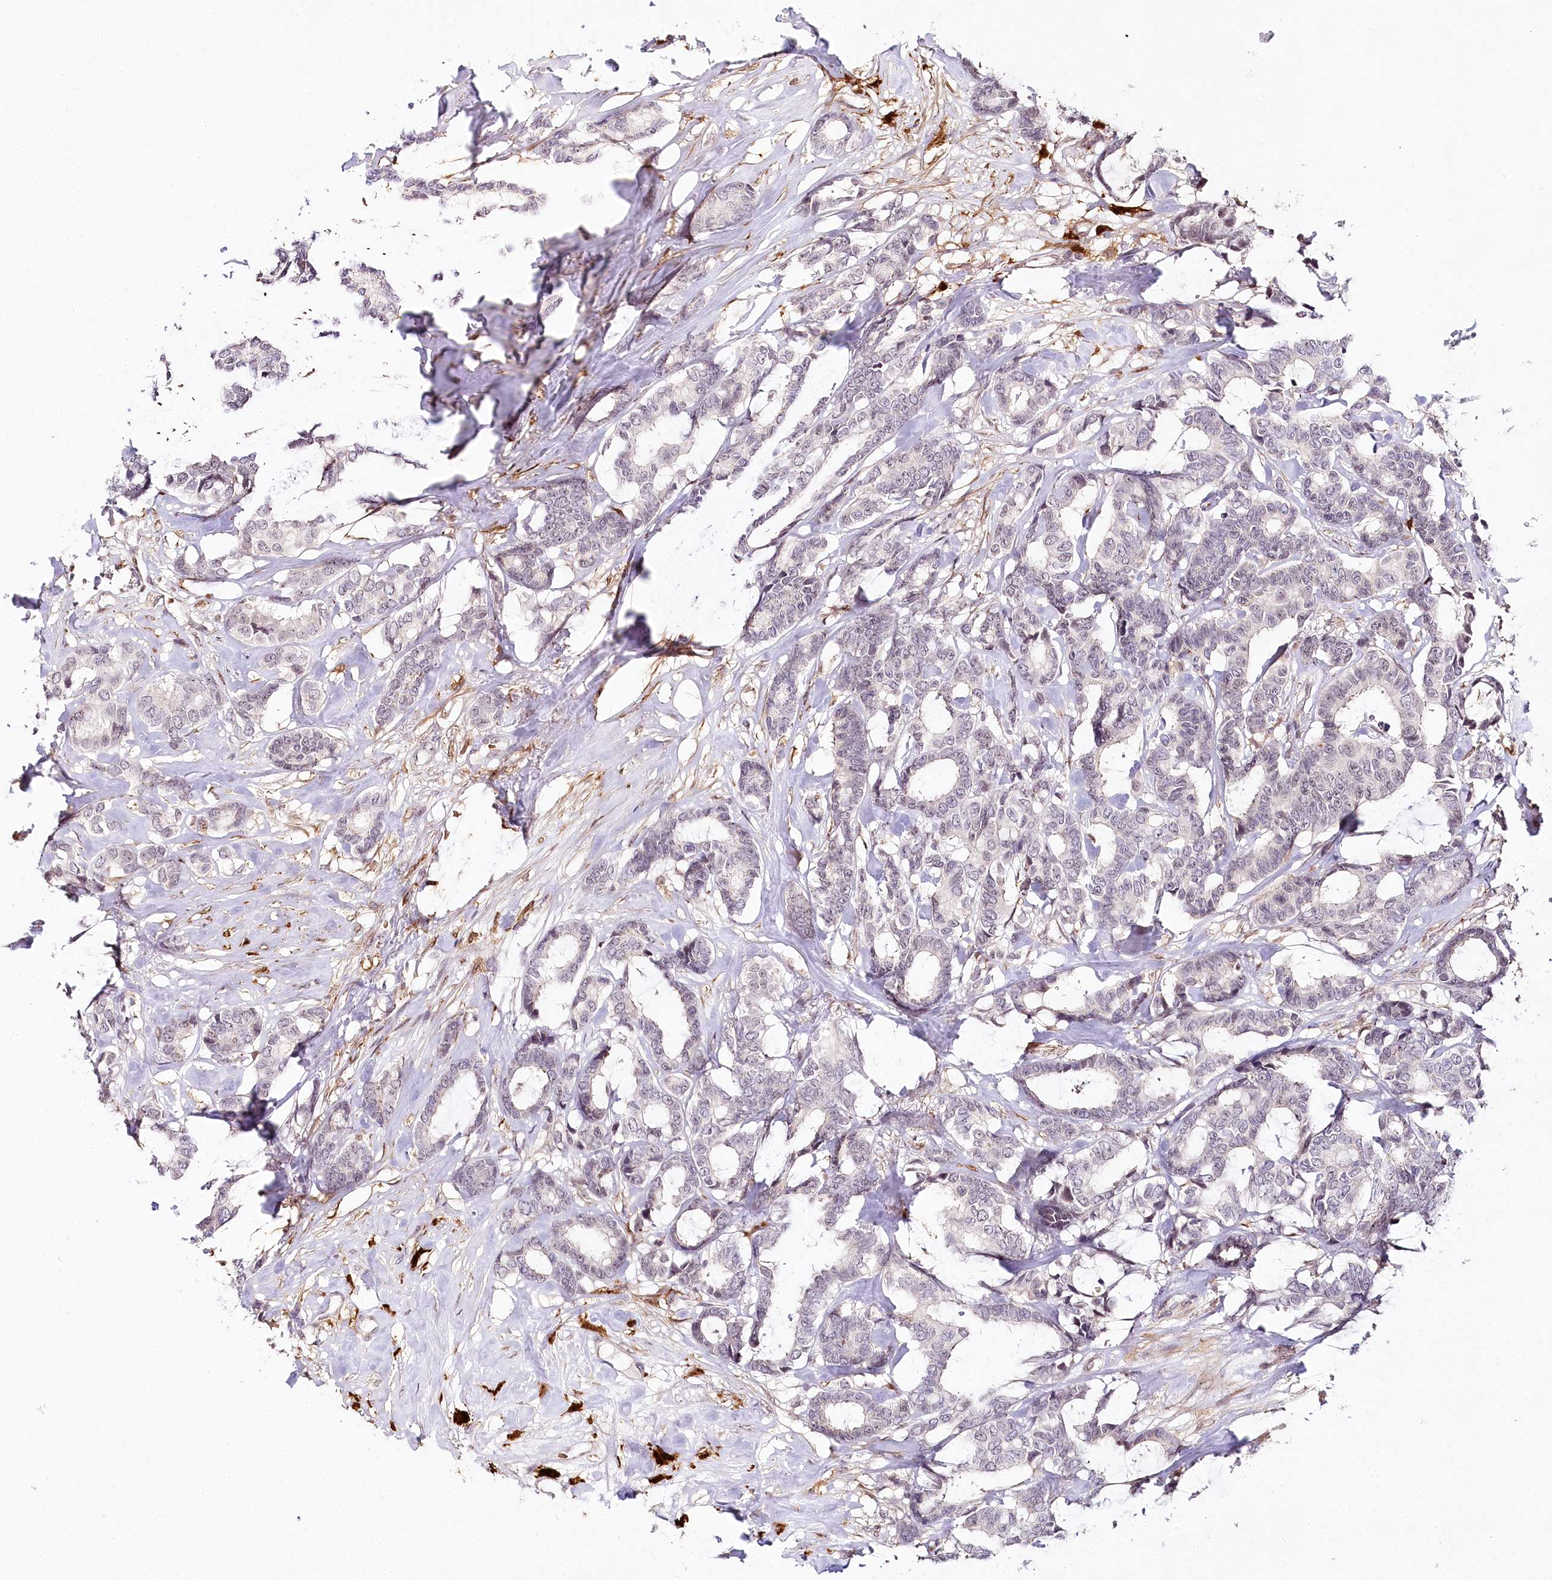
{"staining": {"intensity": "negative", "quantity": "none", "location": "none"}, "tissue": "breast cancer", "cell_type": "Tumor cells", "image_type": "cancer", "snomed": [{"axis": "morphology", "description": "Duct carcinoma"}, {"axis": "topography", "description": "Breast"}], "caption": "Immunohistochemistry photomicrograph of human breast infiltrating ductal carcinoma stained for a protein (brown), which exhibits no expression in tumor cells.", "gene": "WDR36", "patient": {"sex": "female", "age": 87}}